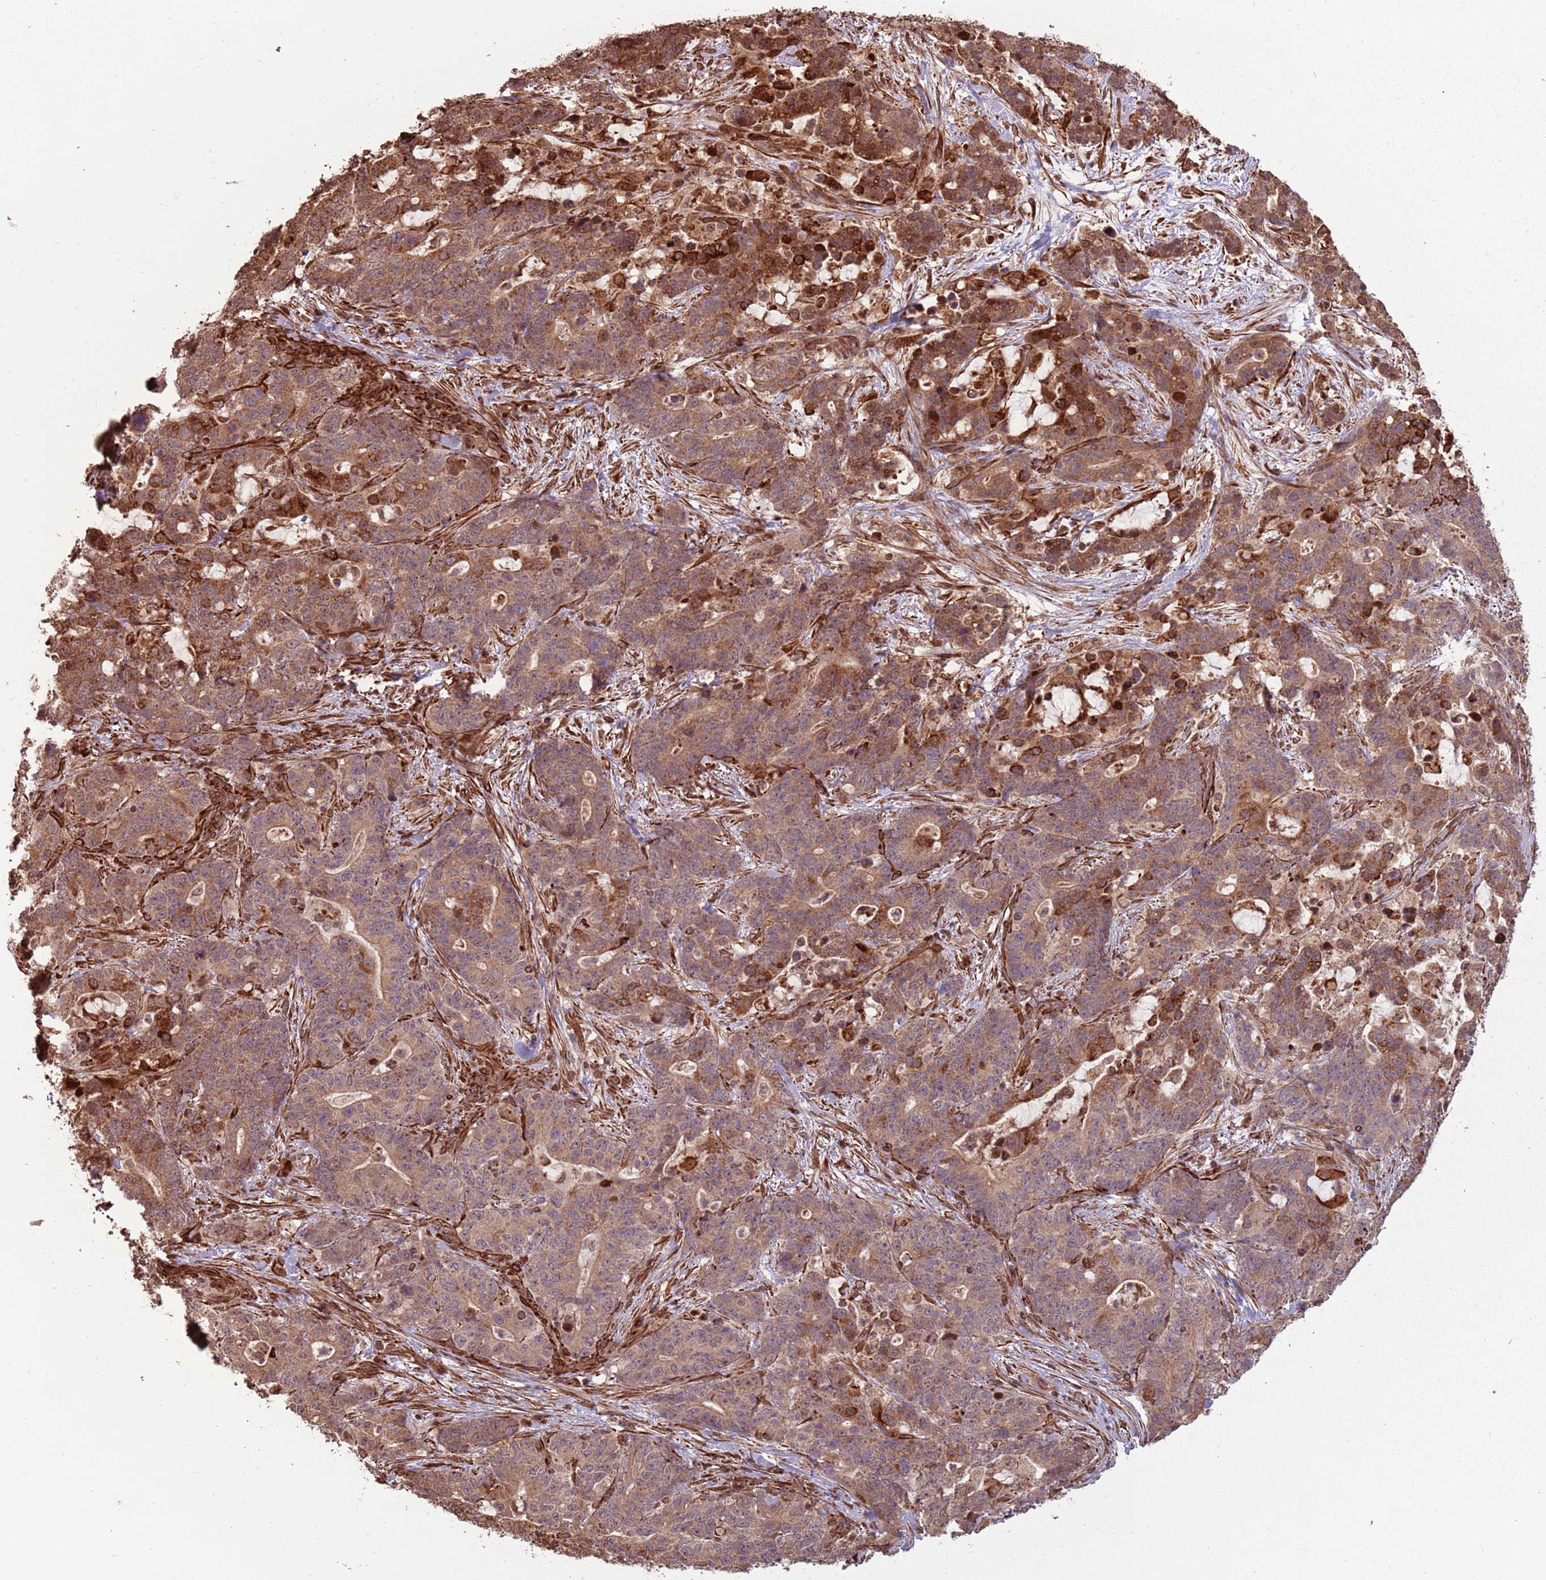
{"staining": {"intensity": "moderate", "quantity": ">75%", "location": "cytoplasmic/membranous,nuclear"}, "tissue": "stomach cancer", "cell_type": "Tumor cells", "image_type": "cancer", "snomed": [{"axis": "morphology", "description": "Normal tissue, NOS"}, {"axis": "morphology", "description": "Adenocarcinoma, NOS"}, {"axis": "topography", "description": "Stomach"}], "caption": "A brown stain shows moderate cytoplasmic/membranous and nuclear positivity of a protein in stomach cancer (adenocarcinoma) tumor cells.", "gene": "ADAMTS3", "patient": {"sex": "female", "age": 64}}